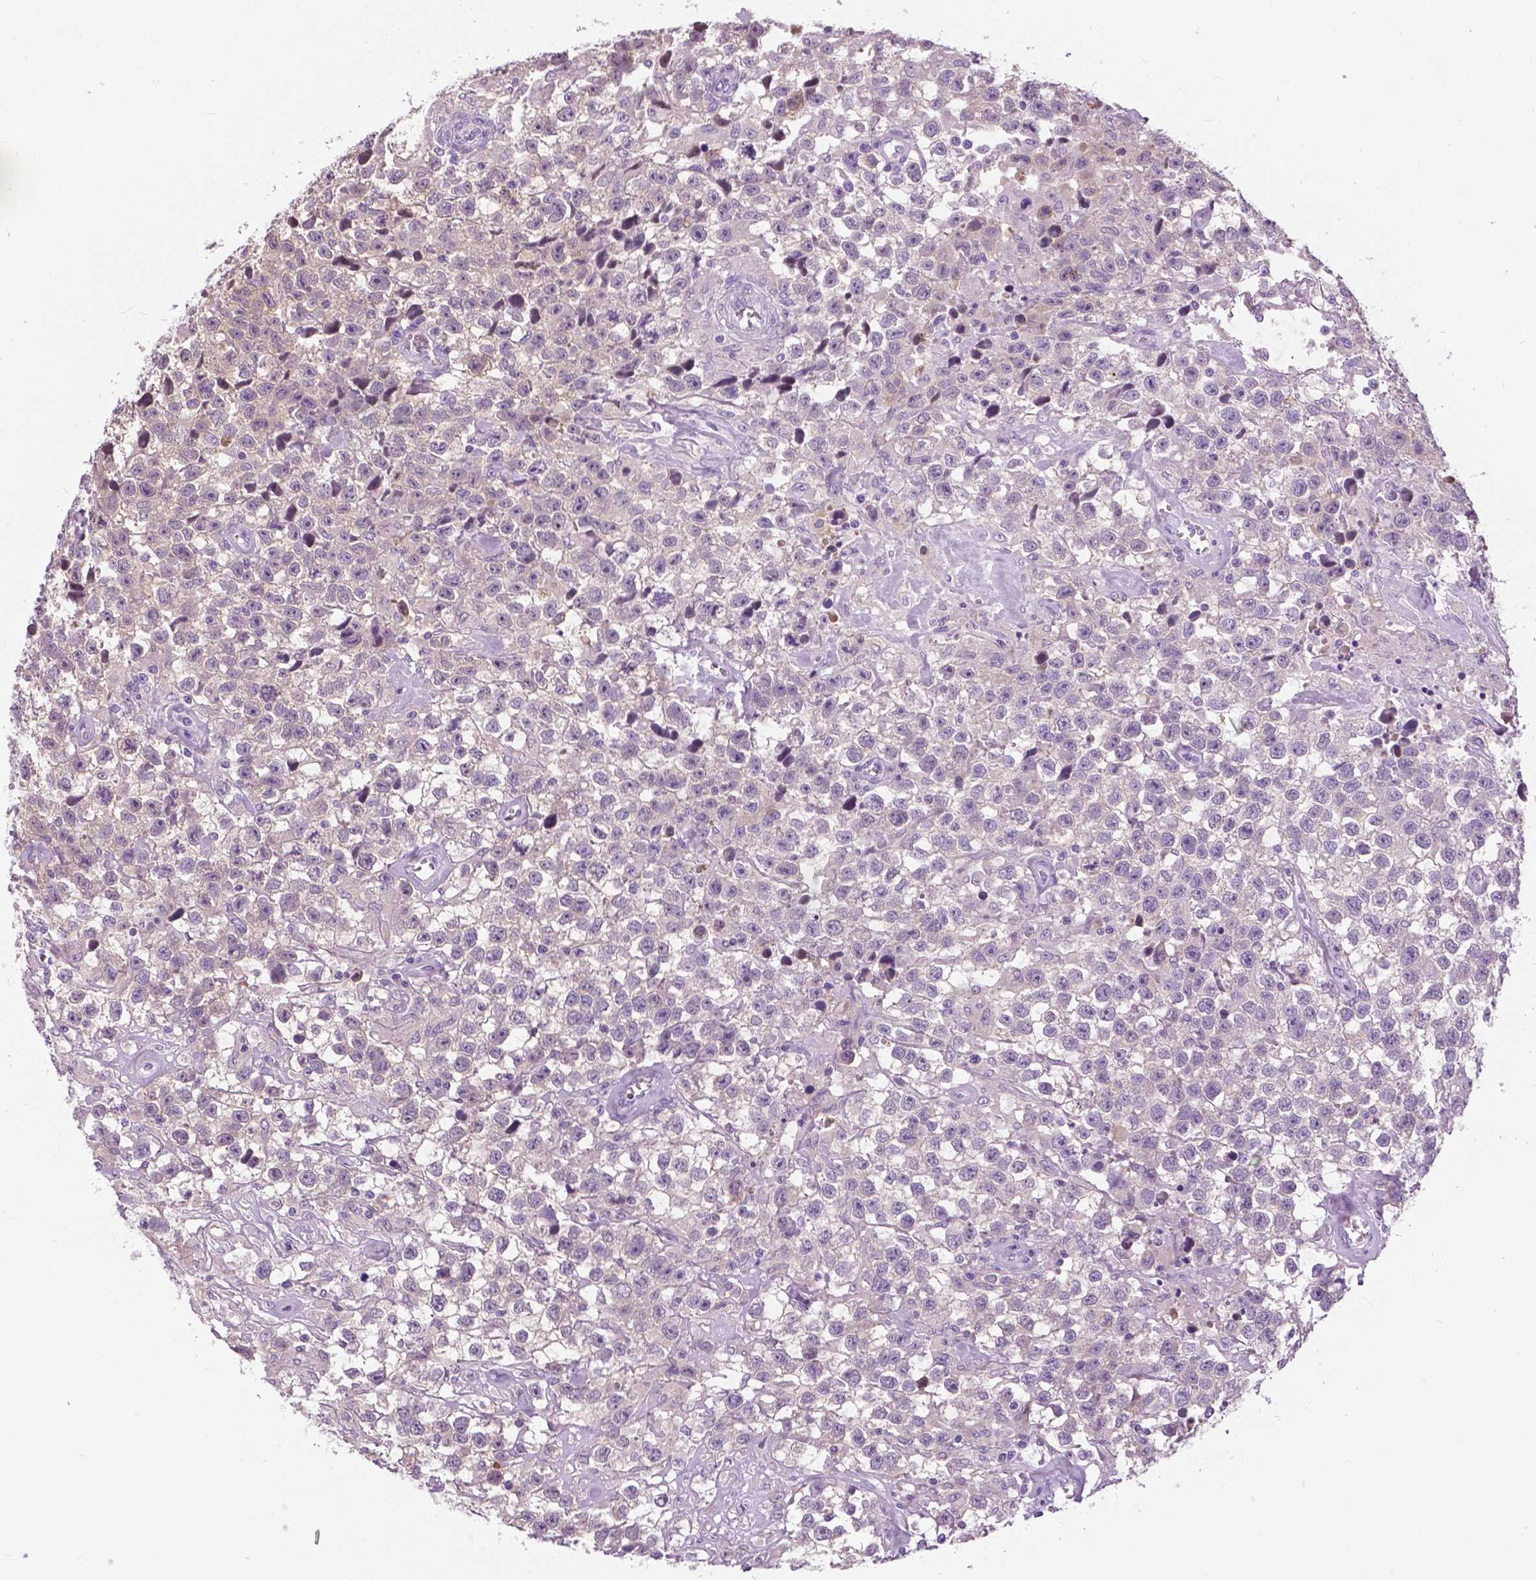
{"staining": {"intensity": "negative", "quantity": "none", "location": "none"}, "tissue": "testis cancer", "cell_type": "Tumor cells", "image_type": "cancer", "snomed": [{"axis": "morphology", "description": "Seminoma, NOS"}, {"axis": "topography", "description": "Testis"}], "caption": "Protein analysis of testis cancer (seminoma) exhibits no significant staining in tumor cells. (DAB (3,3'-diaminobenzidine) immunohistochemistry (IHC) with hematoxylin counter stain).", "gene": "TP53TG5", "patient": {"sex": "male", "age": 43}}